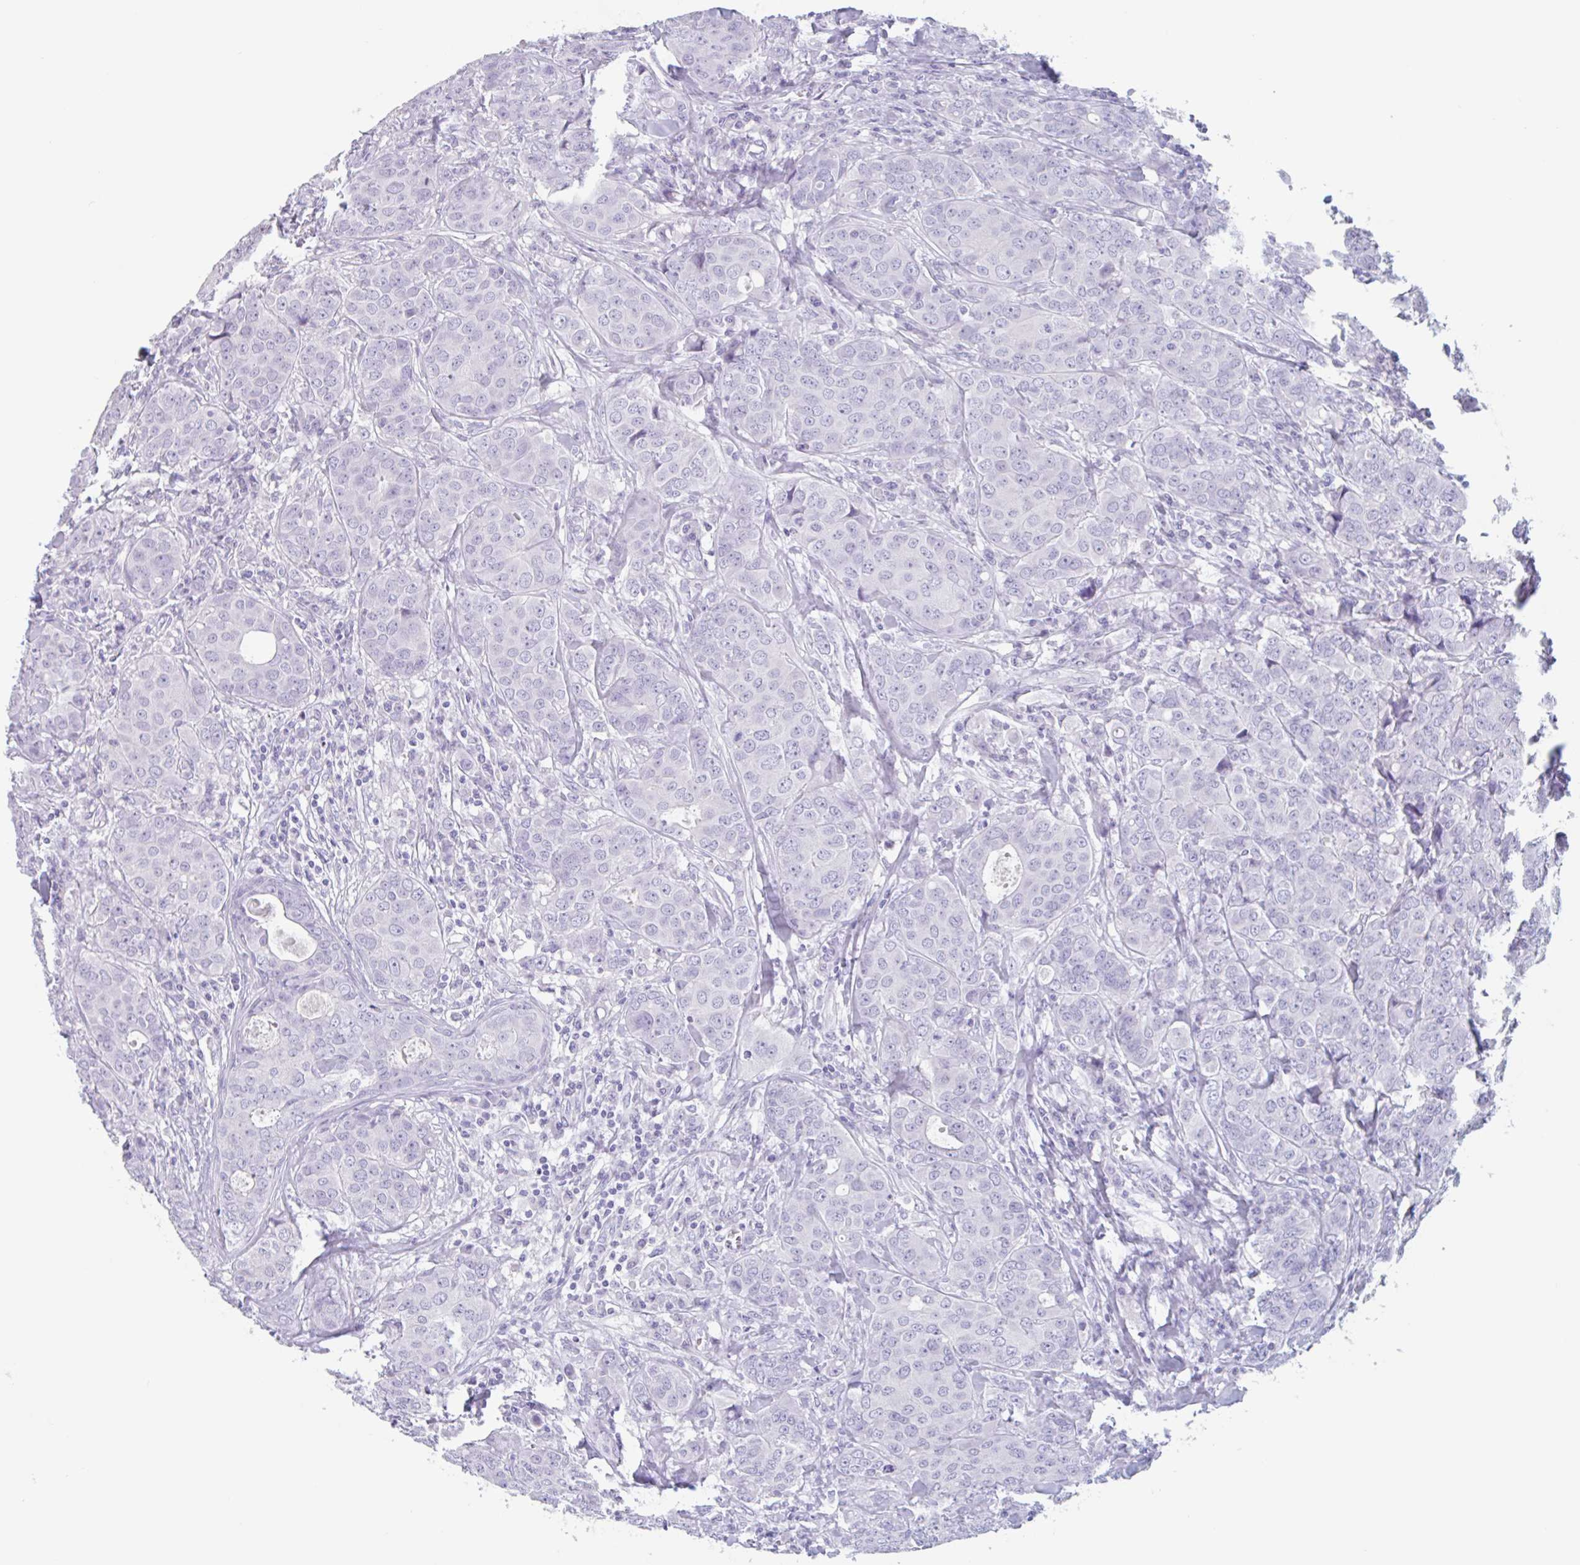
{"staining": {"intensity": "negative", "quantity": "none", "location": "none"}, "tissue": "breast cancer", "cell_type": "Tumor cells", "image_type": "cancer", "snomed": [{"axis": "morphology", "description": "Duct carcinoma"}, {"axis": "topography", "description": "Breast"}], "caption": "An immunohistochemistry (IHC) image of breast cancer (infiltrating ductal carcinoma) is shown. There is no staining in tumor cells of breast cancer (infiltrating ductal carcinoma).", "gene": "EMC4", "patient": {"sex": "female", "age": 43}}